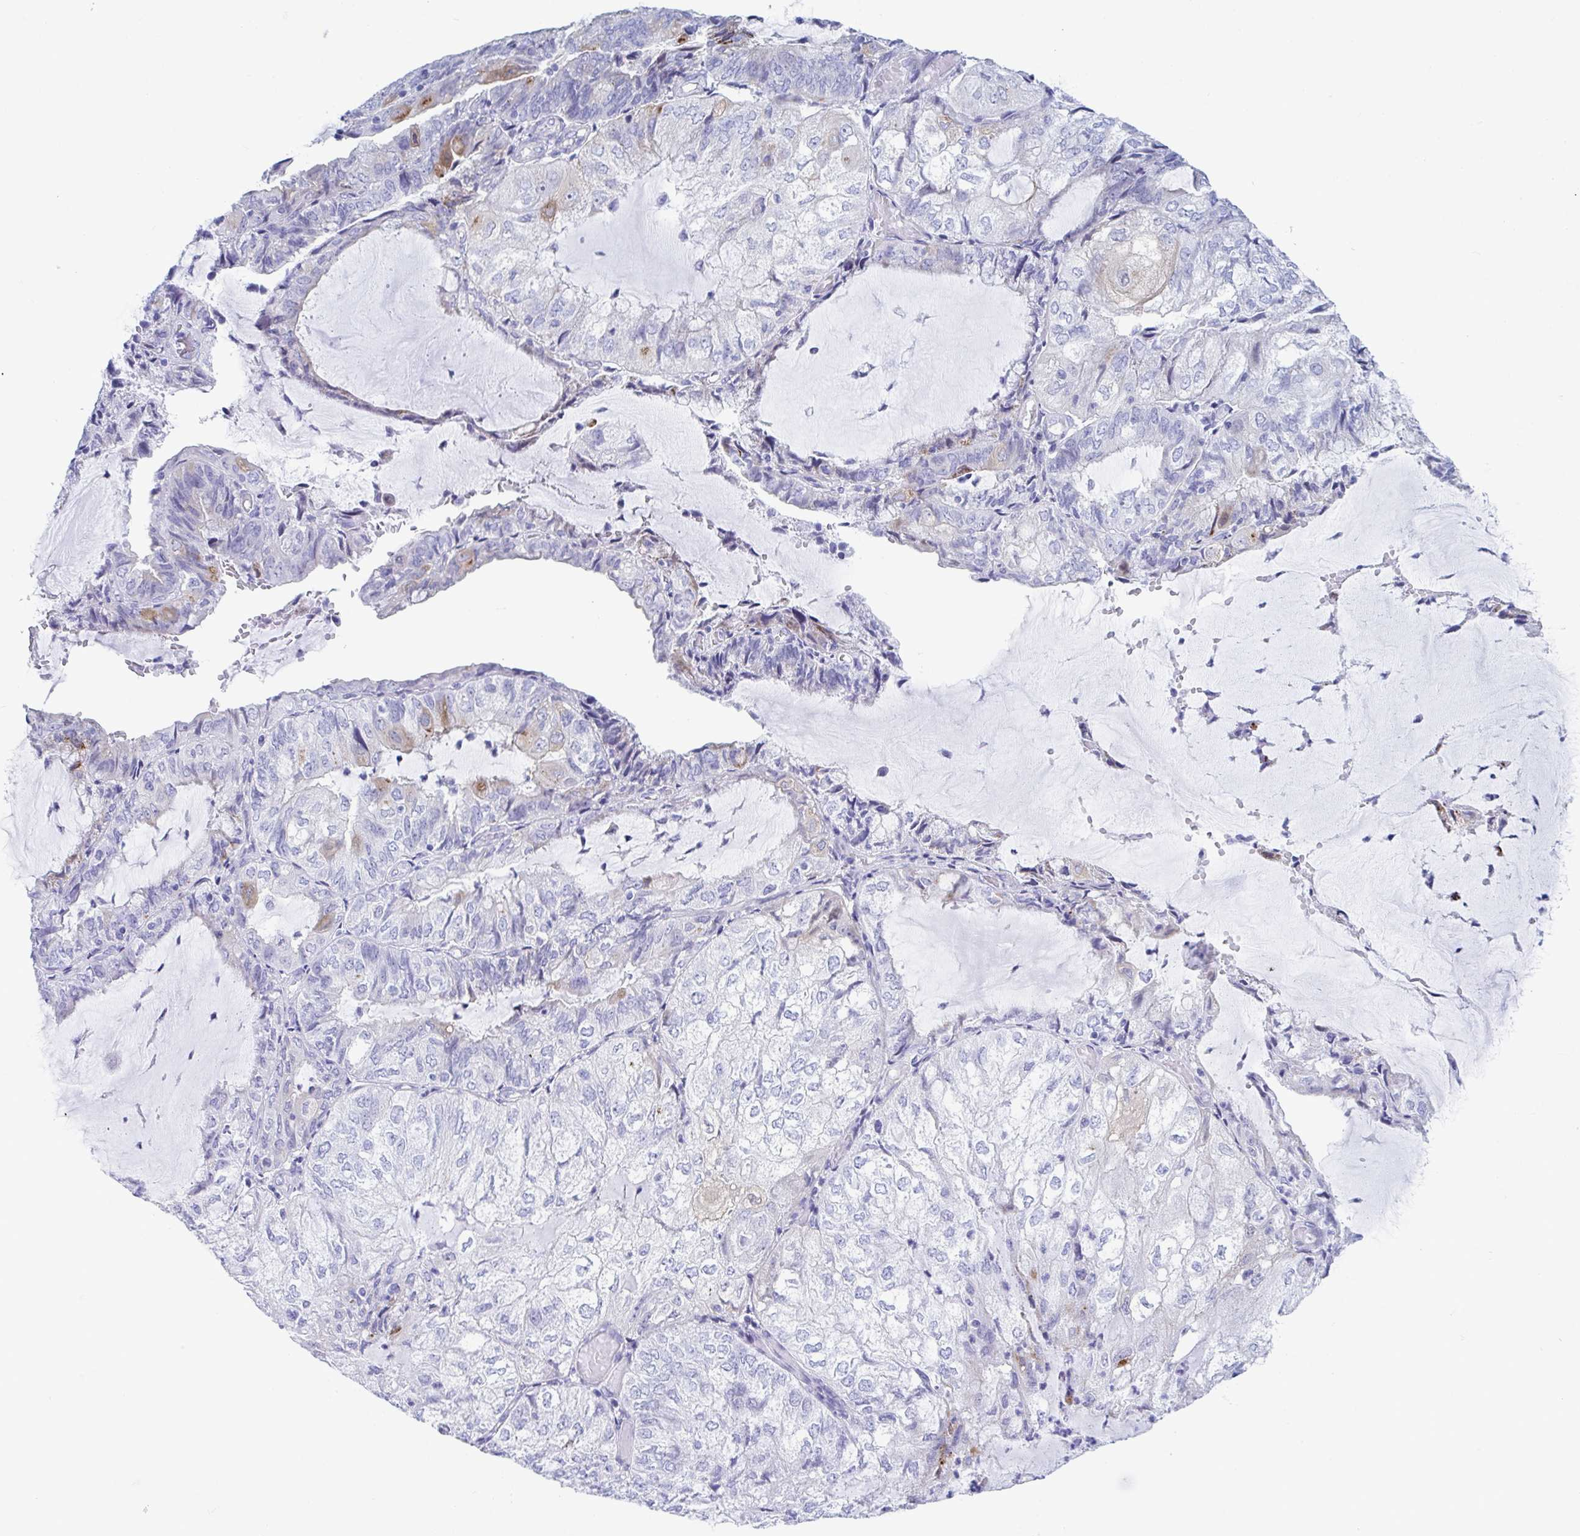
{"staining": {"intensity": "moderate", "quantity": "<25%", "location": "cytoplasmic/membranous"}, "tissue": "endometrial cancer", "cell_type": "Tumor cells", "image_type": "cancer", "snomed": [{"axis": "morphology", "description": "Adenocarcinoma, NOS"}, {"axis": "topography", "description": "Endometrium"}], "caption": "This is a micrograph of immunohistochemistry (IHC) staining of endometrial cancer (adenocarcinoma), which shows moderate staining in the cytoplasmic/membranous of tumor cells.", "gene": "TTC30B", "patient": {"sex": "female", "age": 81}}